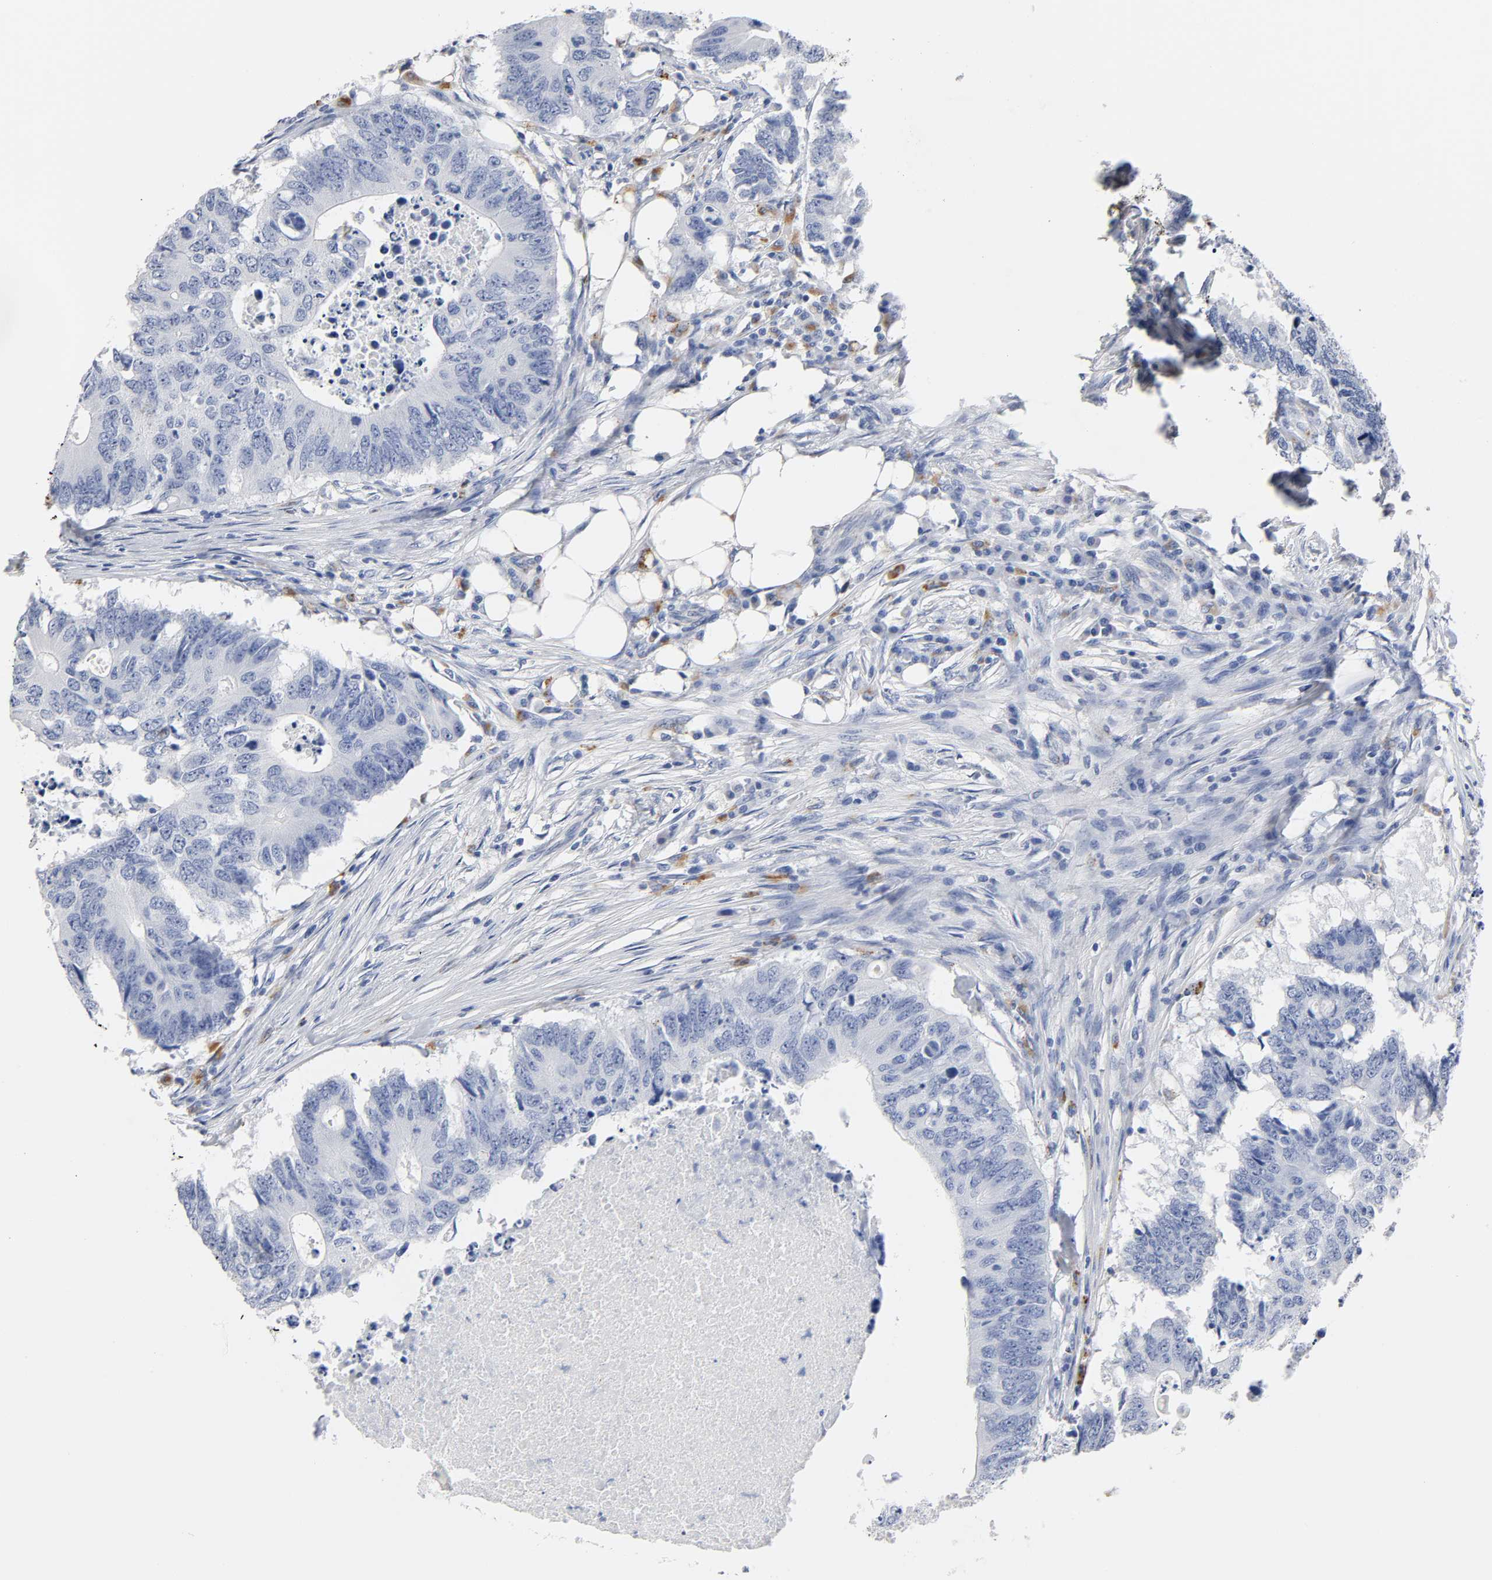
{"staining": {"intensity": "negative", "quantity": "none", "location": "none"}, "tissue": "colorectal cancer", "cell_type": "Tumor cells", "image_type": "cancer", "snomed": [{"axis": "morphology", "description": "Adenocarcinoma, NOS"}, {"axis": "topography", "description": "Colon"}], "caption": "Adenocarcinoma (colorectal) was stained to show a protein in brown. There is no significant positivity in tumor cells.", "gene": "PLP1", "patient": {"sex": "male", "age": 71}}